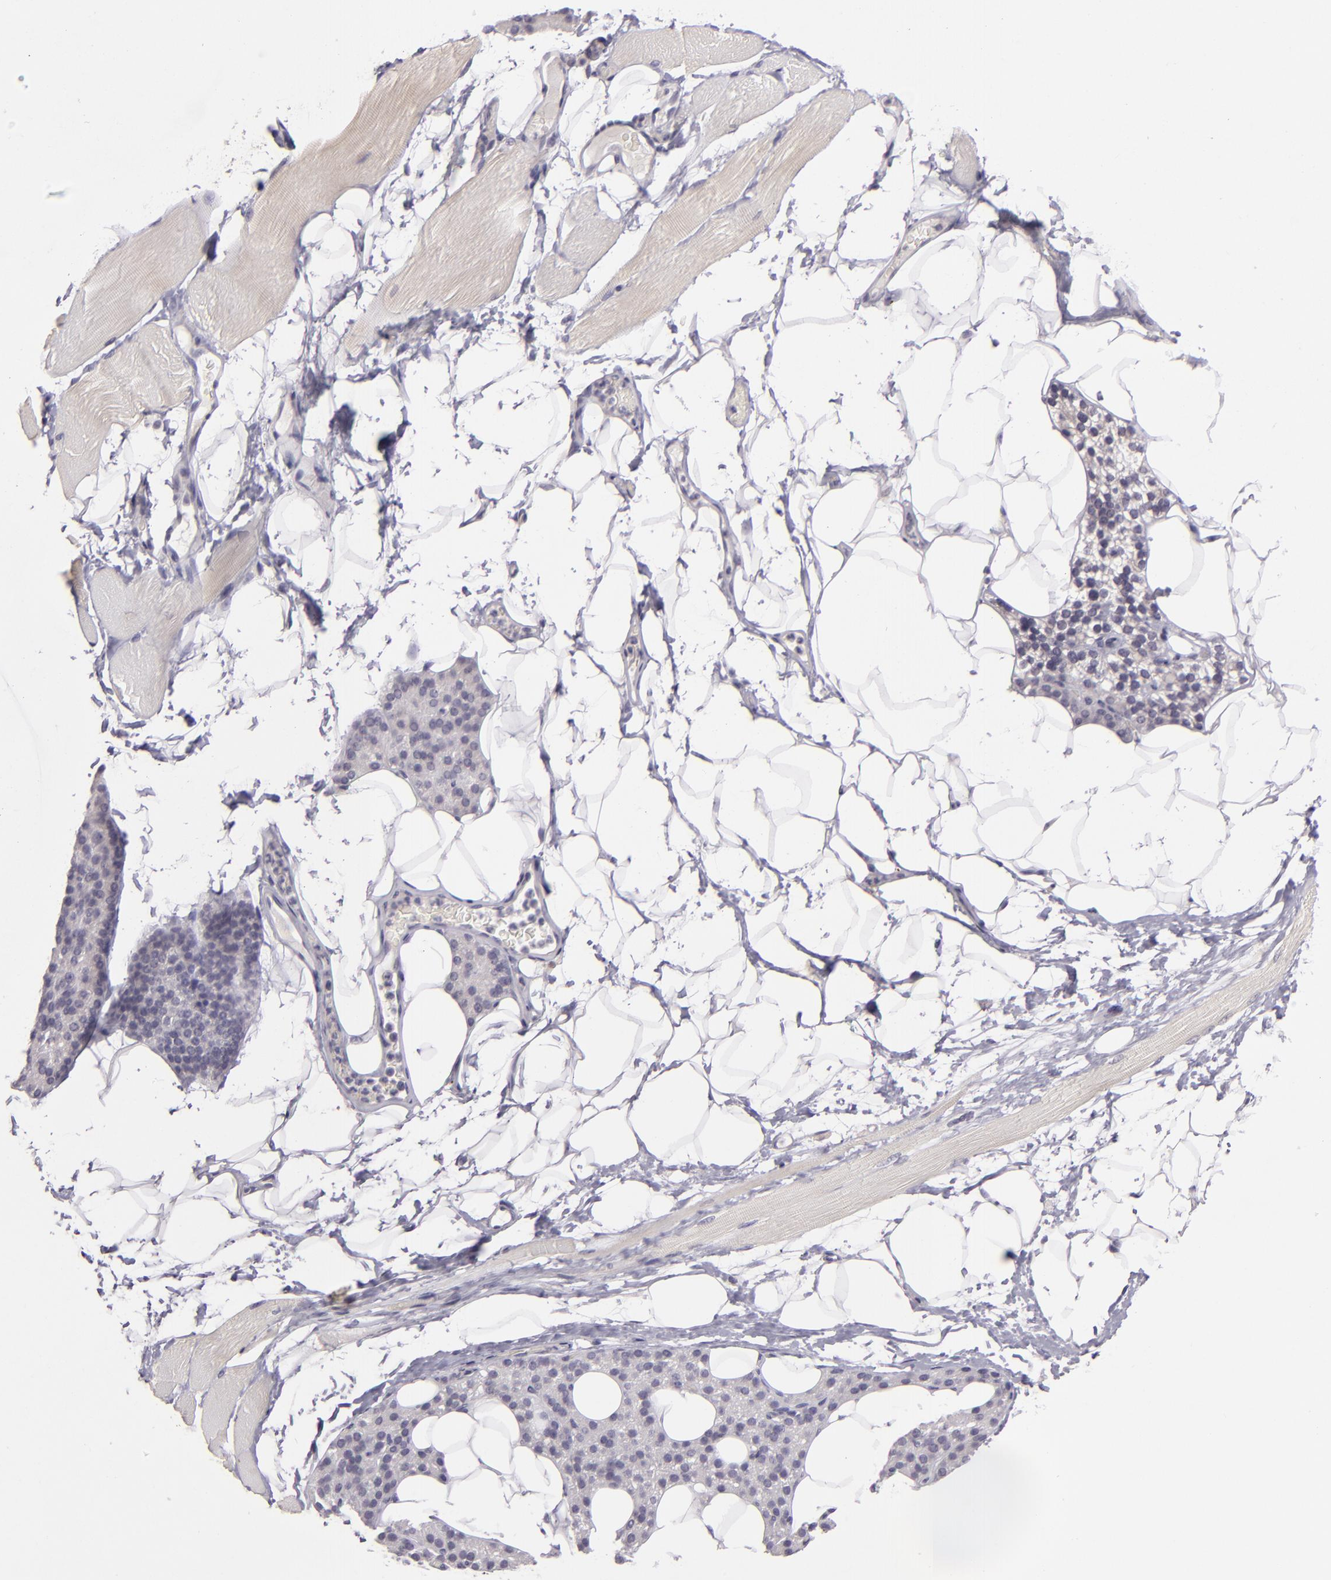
{"staining": {"intensity": "weak", "quantity": ">75%", "location": "cytoplasmic/membranous"}, "tissue": "skeletal muscle", "cell_type": "Myocytes", "image_type": "normal", "snomed": [{"axis": "morphology", "description": "Normal tissue, NOS"}, {"axis": "topography", "description": "Skeletal muscle"}, {"axis": "topography", "description": "Parathyroid gland"}], "caption": "Immunohistochemical staining of benign human skeletal muscle displays >75% levels of weak cytoplasmic/membranous protein positivity in approximately >75% of myocytes. Nuclei are stained in blue.", "gene": "EGFL6", "patient": {"sex": "female", "age": 37}}